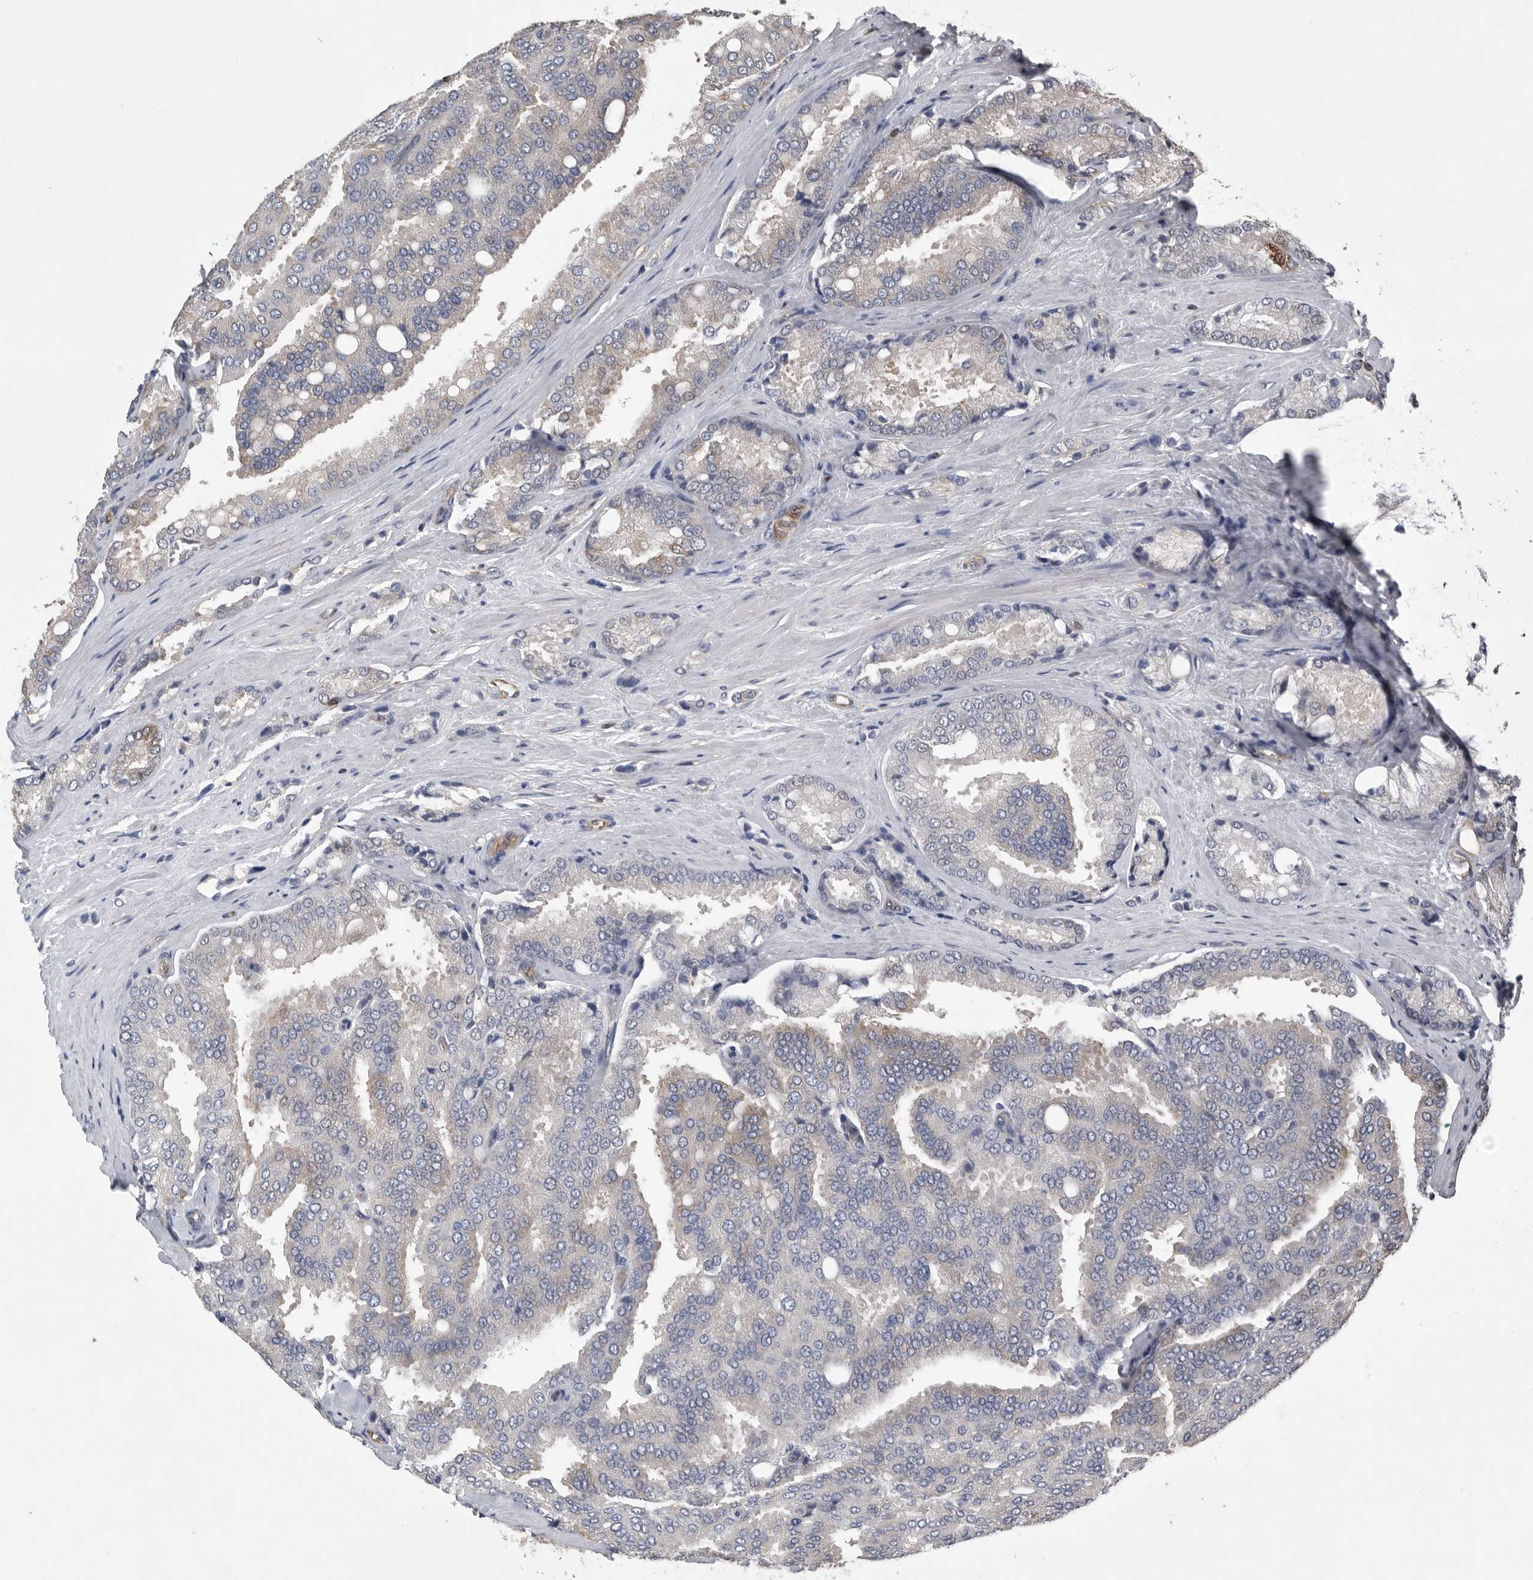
{"staining": {"intensity": "negative", "quantity": "none", "location": "none"}, "tissue": "prostate cancer", "cell_type": "Tumor cells", "image_type": "cancer", "snomed": [{"axis": "morphology", "description": "Adenocarcinoma, High grade"}, {"axis": "topography", "description": "Prostate"}], "caption": "An immunohistochemistry micrograph of prostate cancer (high-grade adenocarcinoma) is shown. There is no staining in tumor cells of prostate cancer (high-grade adenocarcinoma).", "gene": "PDCD4", "patient": {"sex": "male", "age": 50}}